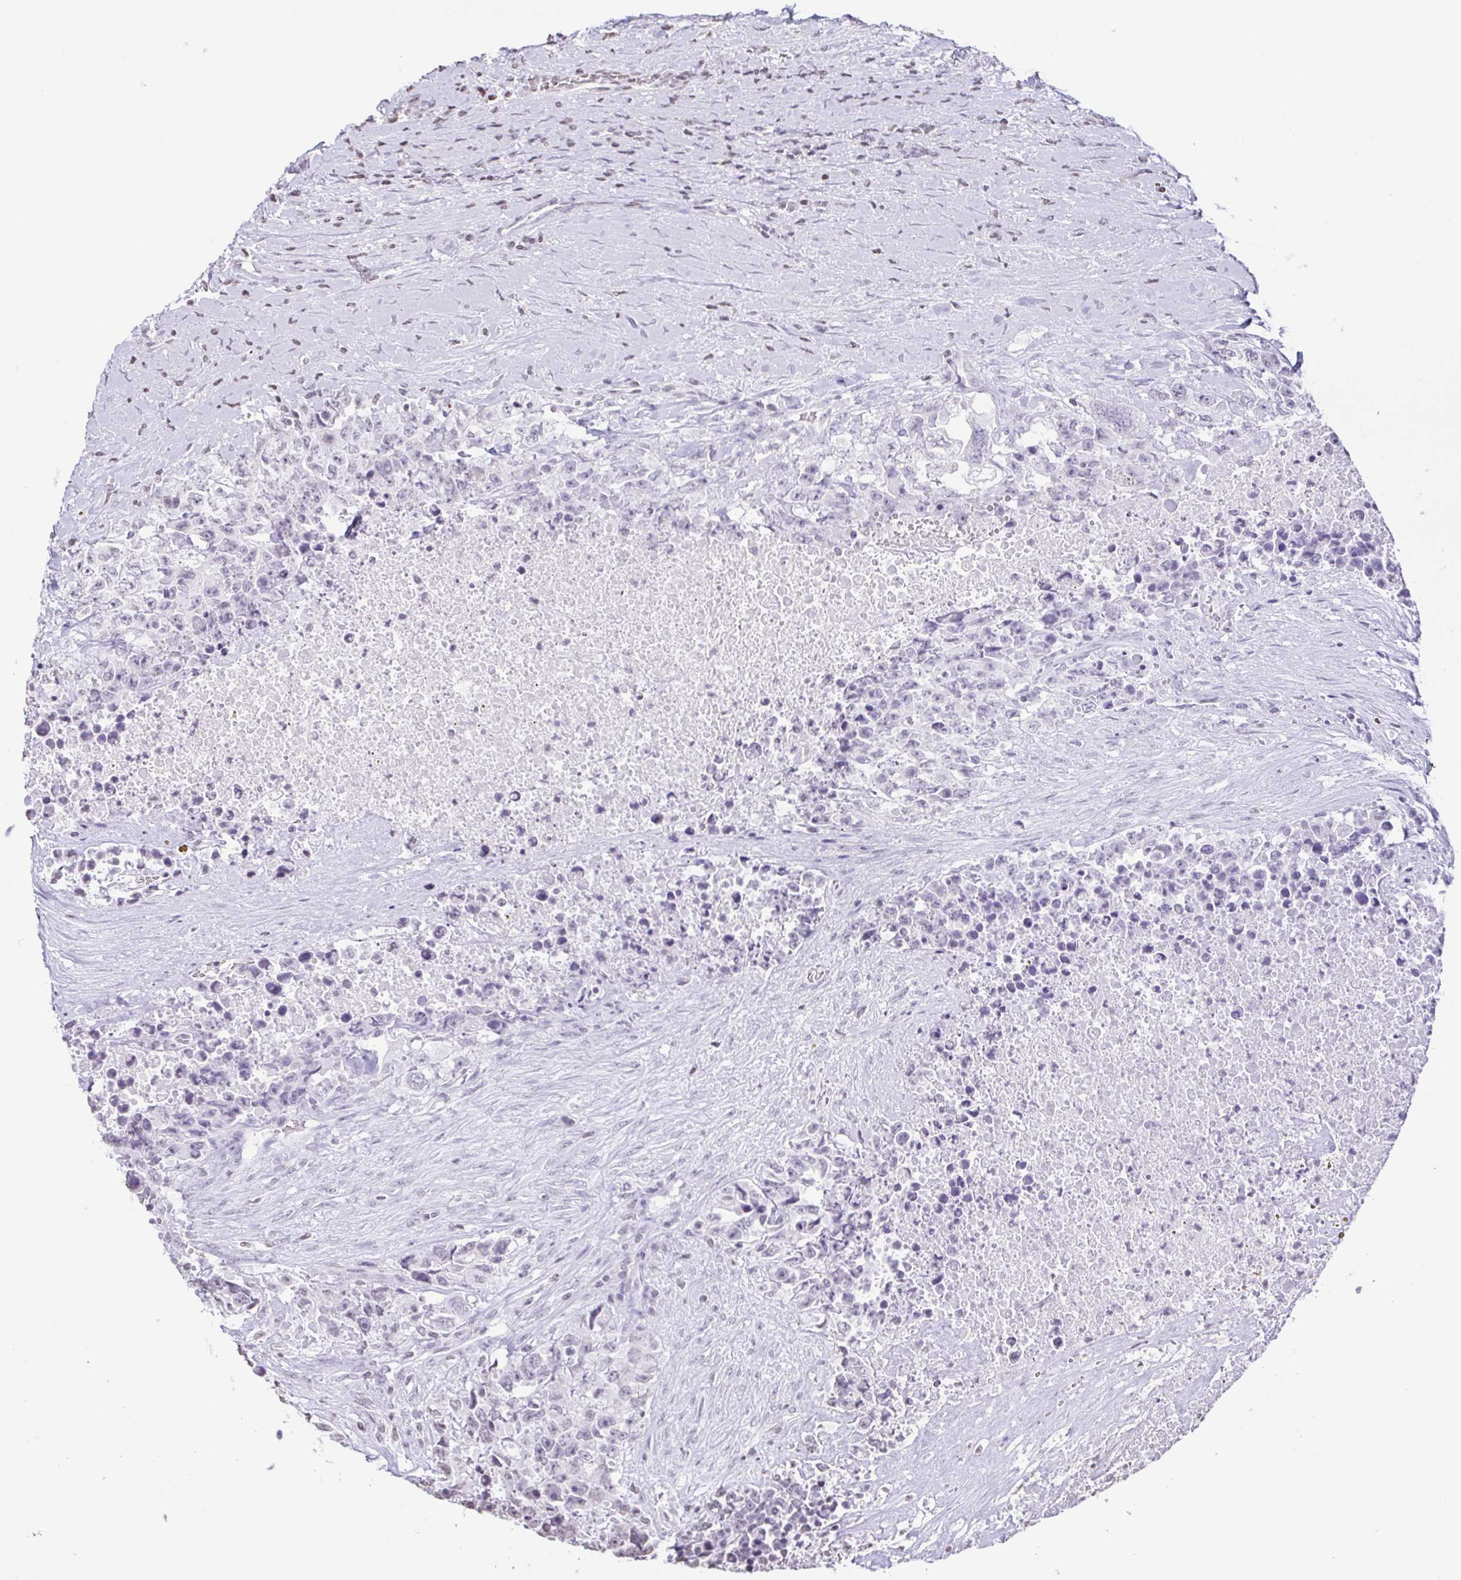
{"staining": {"intensity": "negative", "quantity": "none", "location": "none"}, "tissue": "testis cancer", "cell_type": "Tumor cells", "image_type": "cancer", "snomed": [{"axis": "morphology", "description": "Carcinoma, Embryonal, NOS"}, {"axis": "topography", "description": "Testis"}], "caption": "This is an IHC histopathology image of testis embryonal carcinoma. There is no staining in tumor cells.", "gene": "VCY1B", "patient": {"sex": "male", "age": 24}}